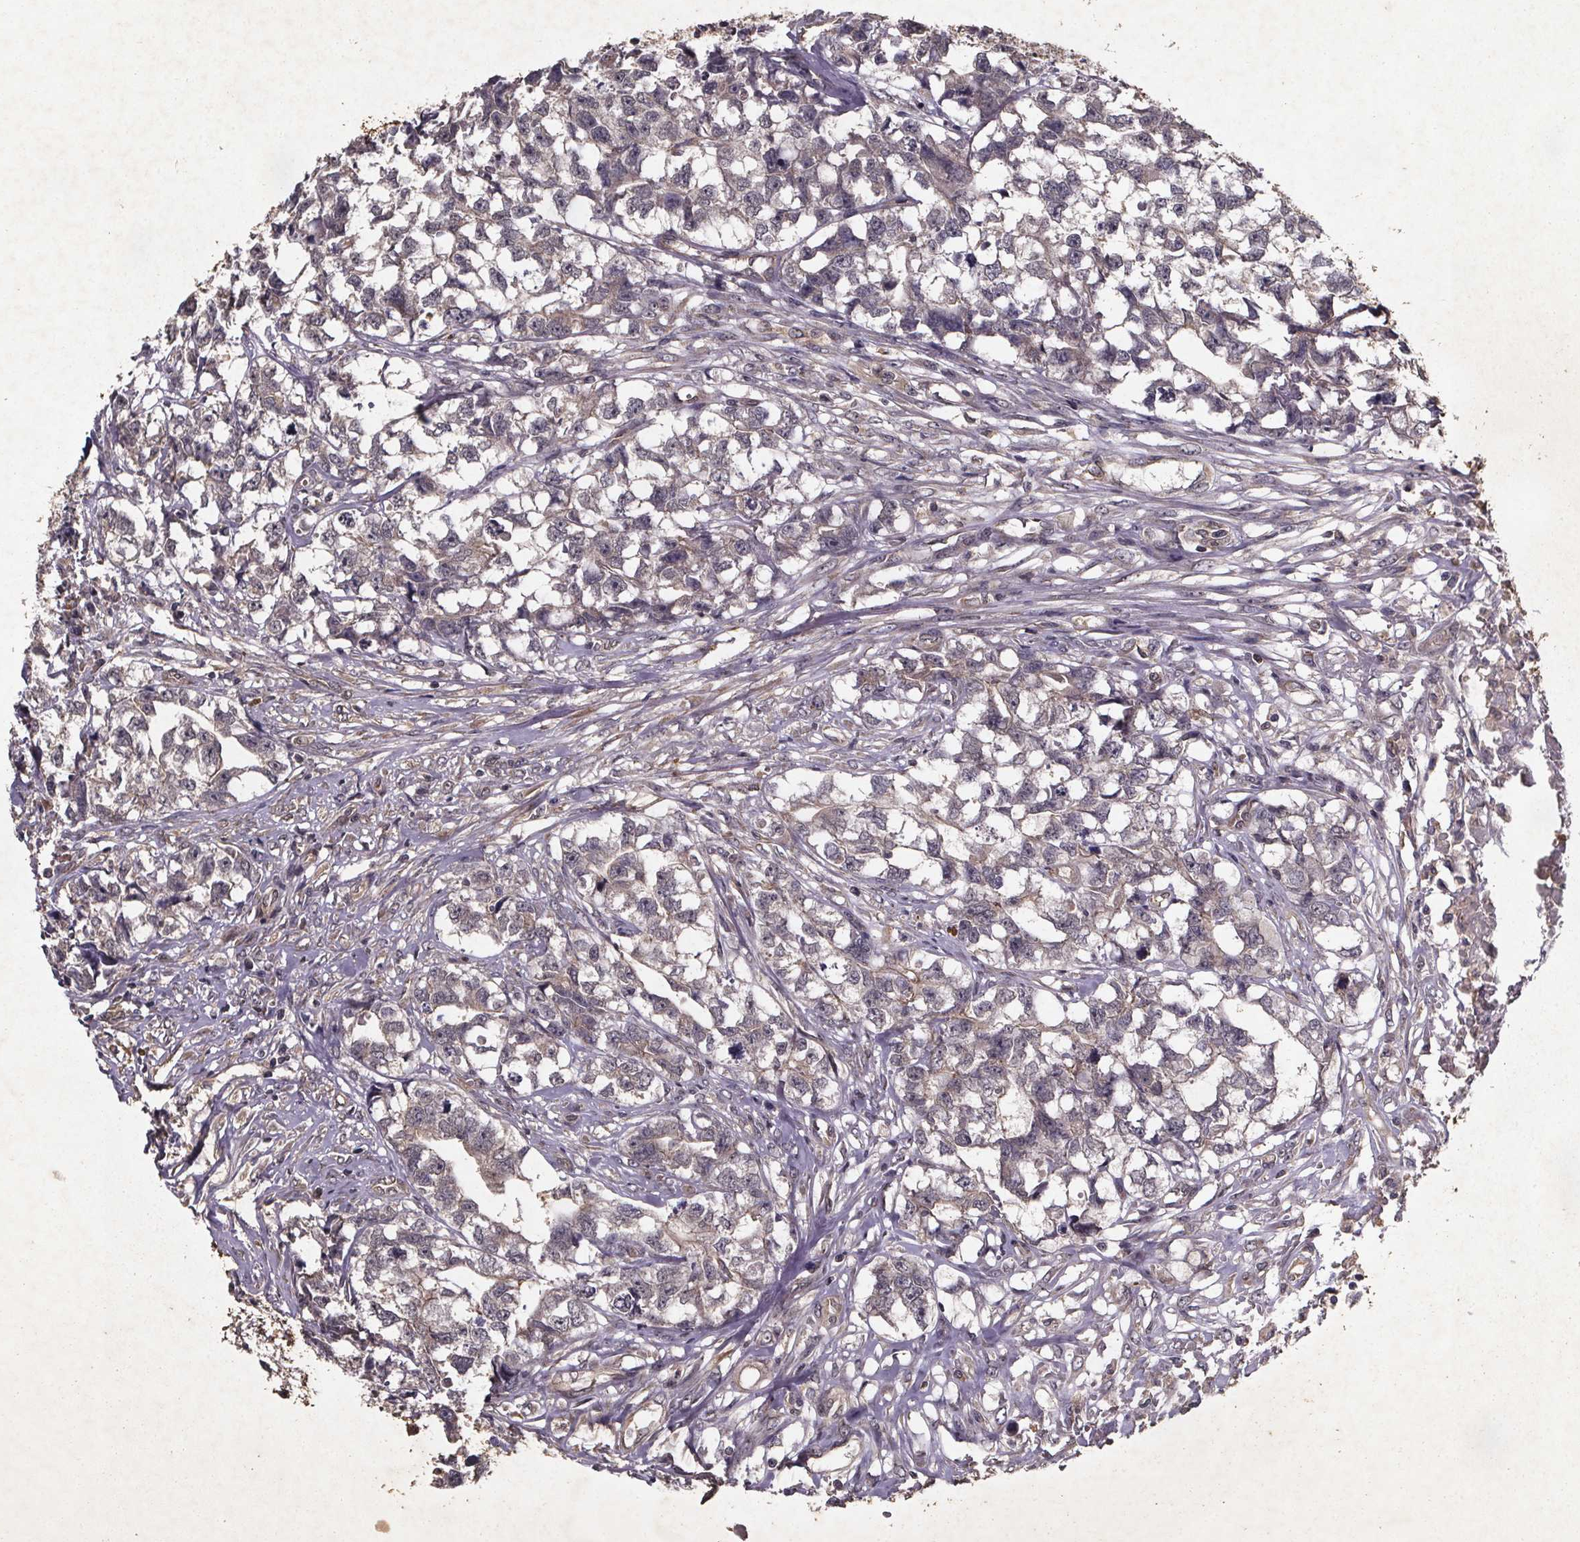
{"staining": {"intensity": "negative", "quantity": "none", "location": "none"}, "tissue": "testis cancer", "cell_type": "Tumor cells", "image_type": "cancer", "snomed": [{"axis": "morphology", "description": "Carcinoma, Embryonal, NOS"}, {"axis": "morphology", "description": "Teratoma, malignant, NOS"}, {"axis": "topography", "description": "Testis"}], "caption": "Testis cancer was stained to show a protein in brown. There is no significant expression in tumor cells.", "gene": "PIERCE2", "patient": {"sex": "male", "age": 44}}